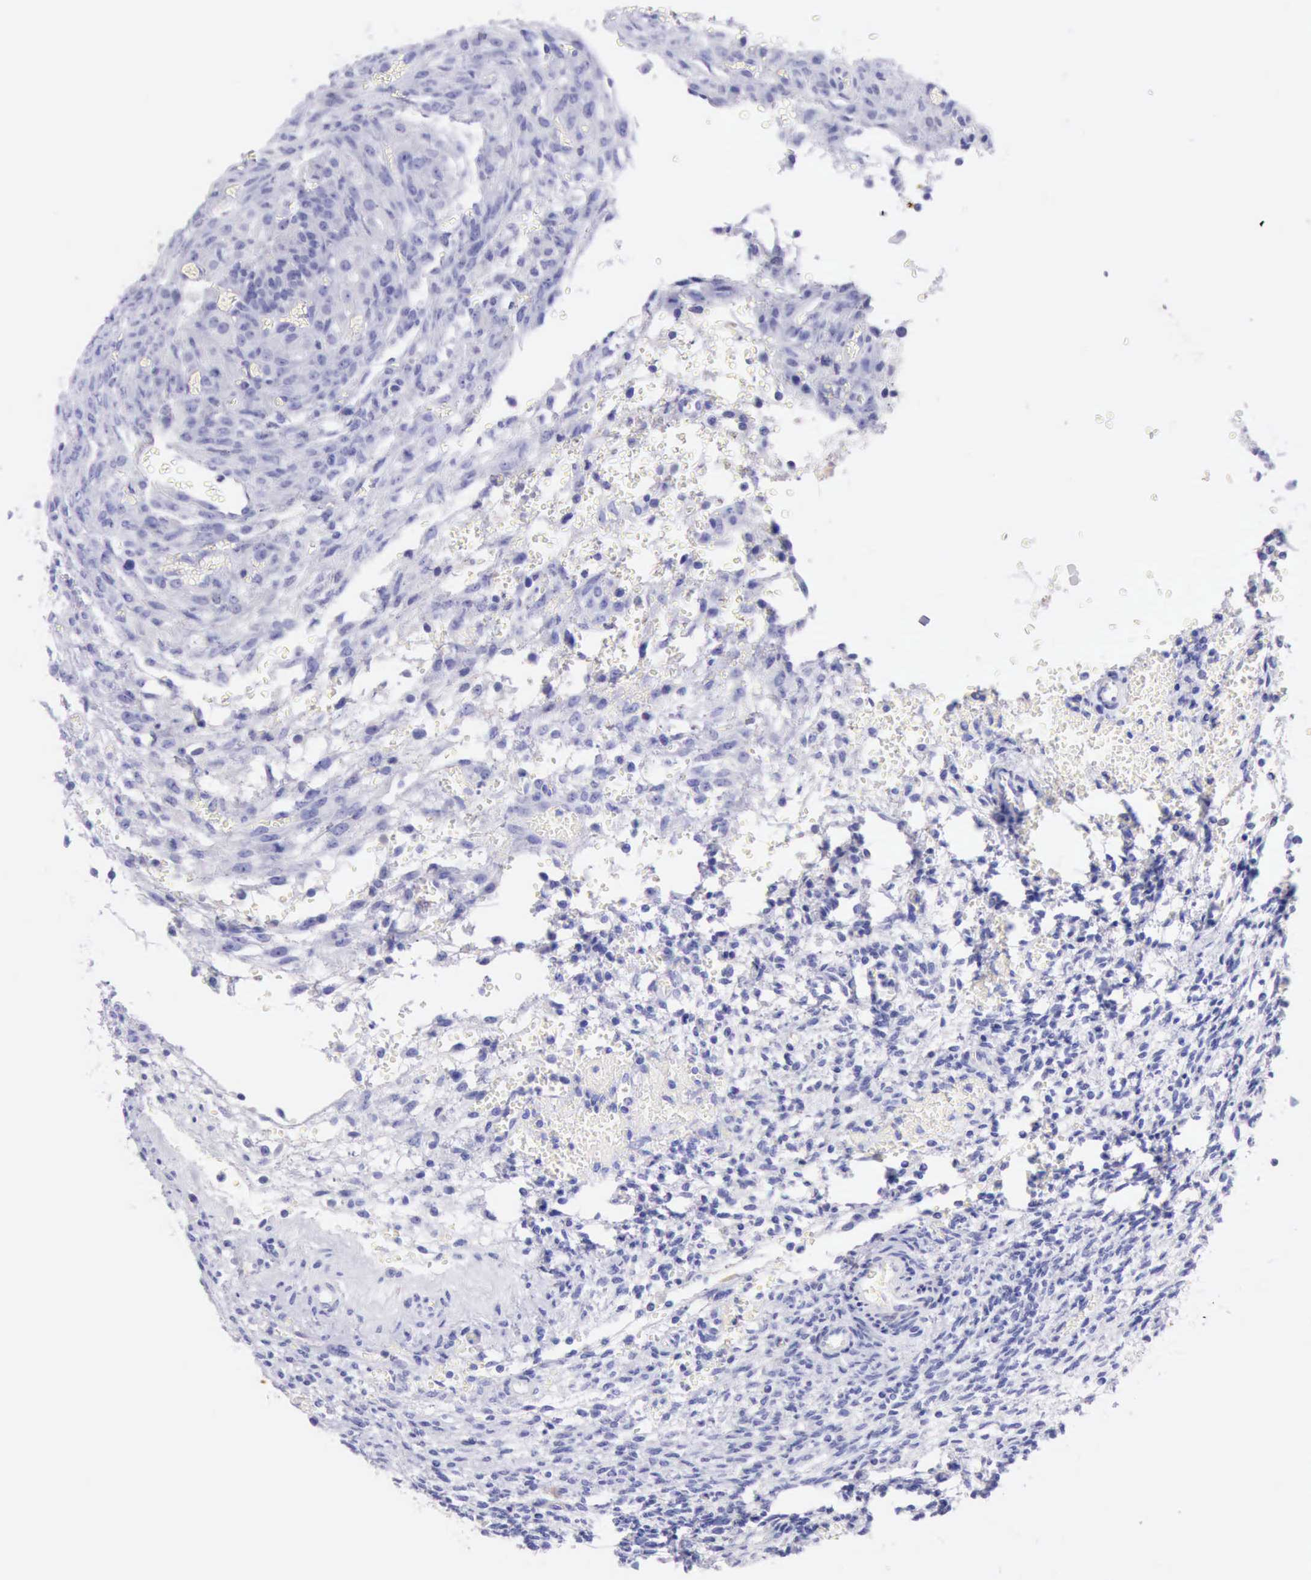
{"staining": {"intensity": "negative", "quantity": "none", "location": "none"}, "tissue": "ovary", "cell_type": "Ovarian stroma cells", "image_type": "normal", "snomed": [{"axis": "morphology", "description": "Normal tissue, NOS"}, {"axis": "topography", "description": "Ovary"}], "caption": "Immunohistochemistry (IHC) of unremarkable human ovary displays no staining in ovarian stroma cells.", "gene": "KRT8", "patient": {"sex": "female", "age": 39}}